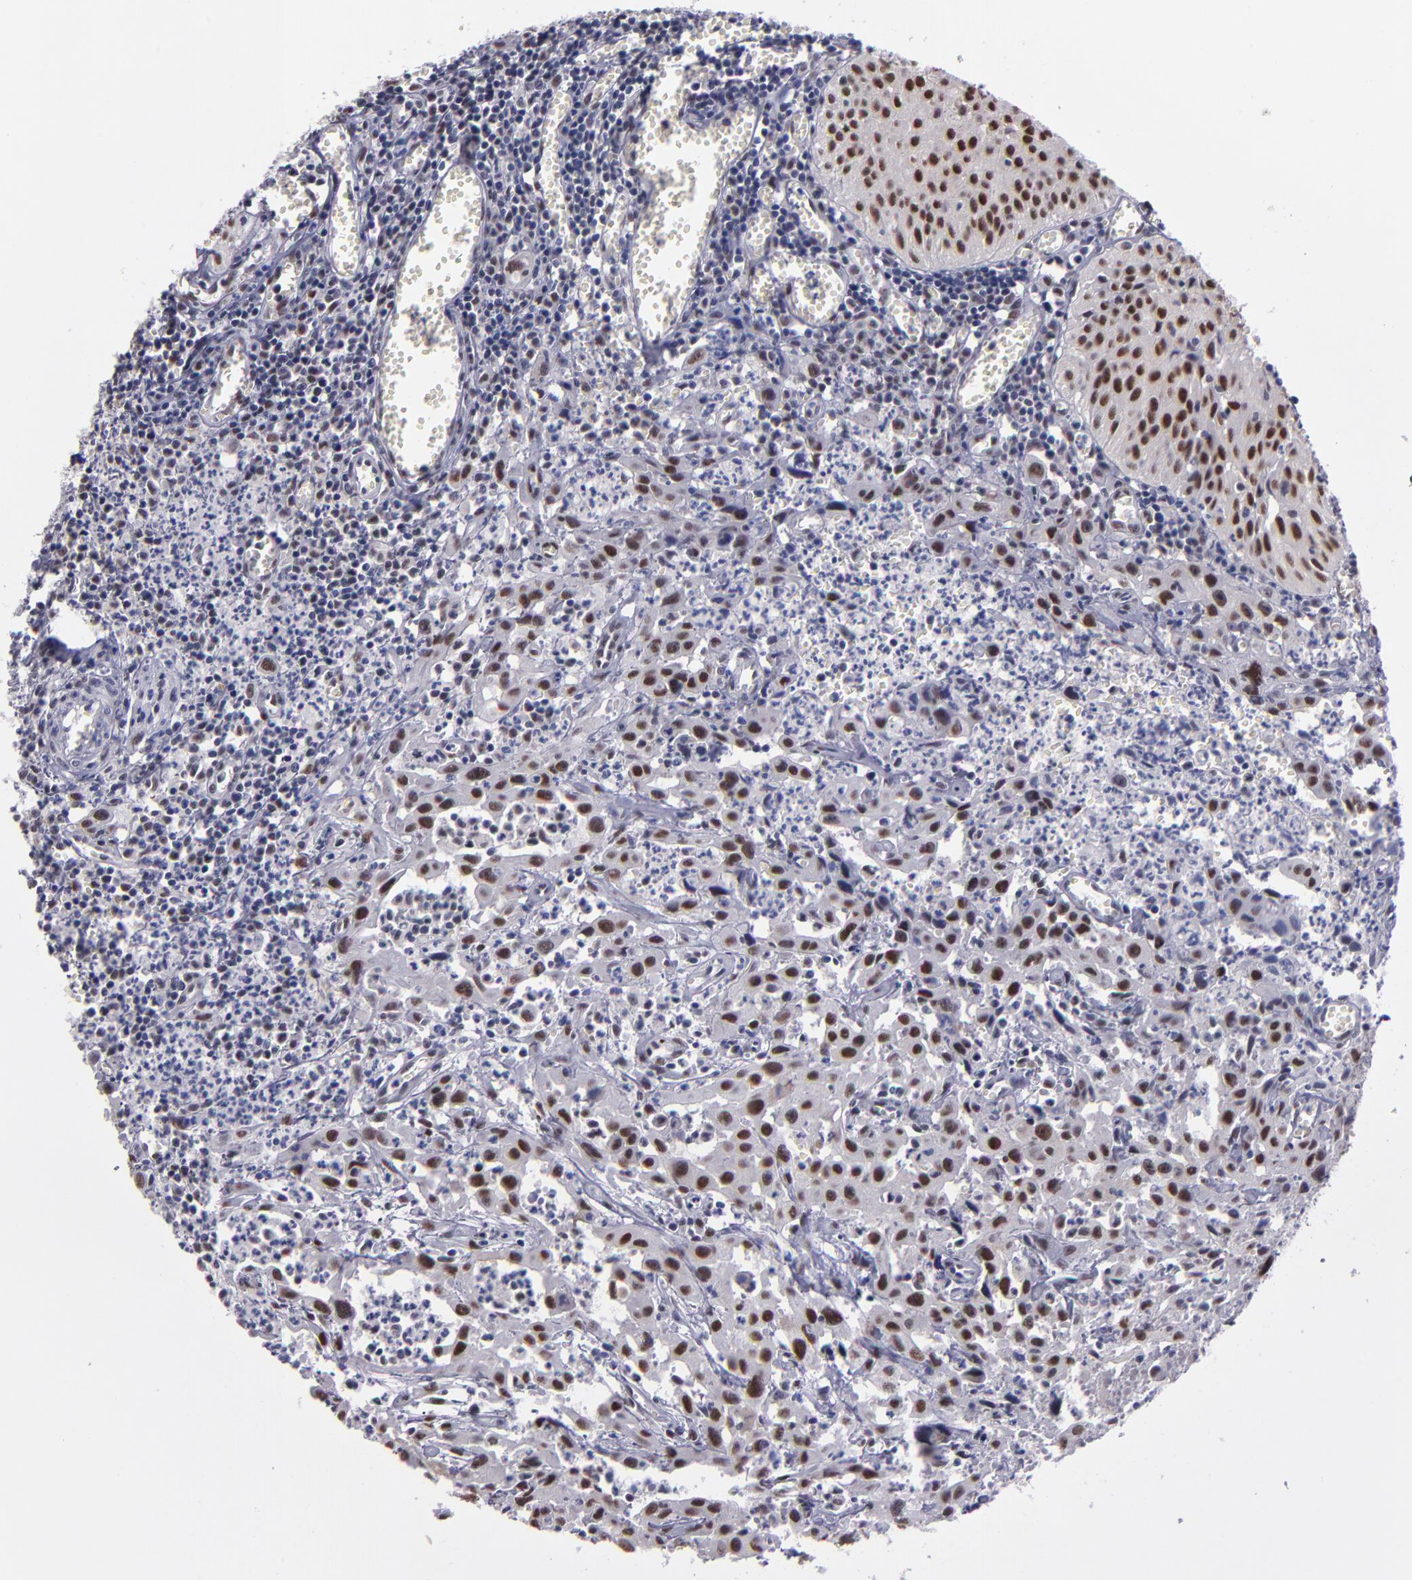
{"staining": {"intensity": "strong", "quantity": ">75%", "location": "nuclear"}, "tissue": "urothelial cancer", "cell_type": "Tumor cells", "image_type": "cancer", "snomed": [{"axis": "morphology", "description": "Urothelial carcinoma, High grade"}, {"axis": "topography", "description": "Urinary bladder"}], "caption": "Tumor cells demonstrate strong nuclear positivity in about >75% of cells in urothelial cancer.", "gene": "OTUB2", "patient": {"sex": "male", "age": 66}}